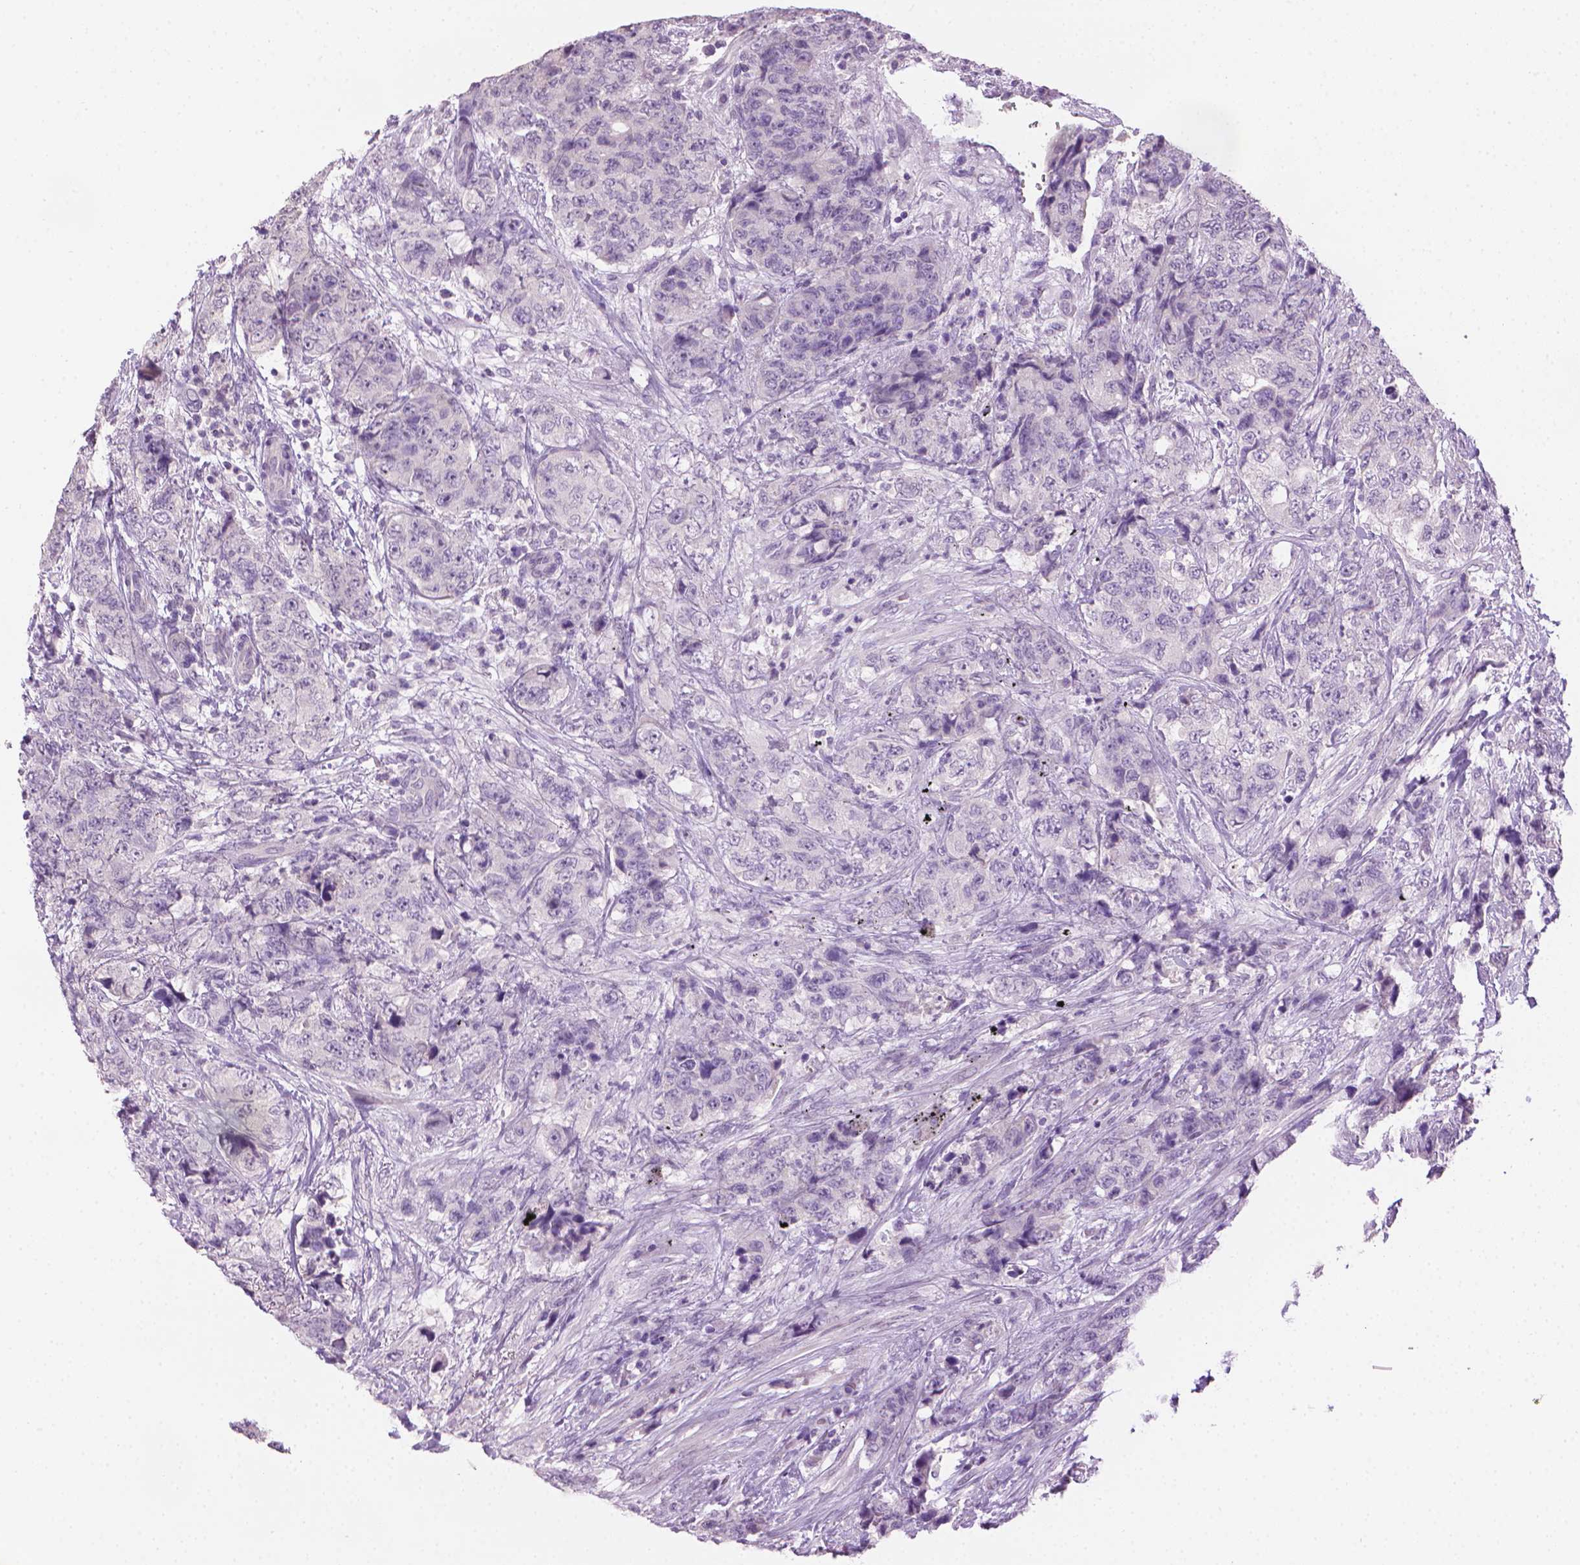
{"staining": {"intensity": "negative", "quantity": "none", "location": "none"}, "tissue": "urothelial cancer", "cell_type": "Tumor cells", "image_type": "cancer", "snomed": [{"axis": "morphology", "description": "Urothelial carcinoma, High grade"}, {"axis": "topography", "description": "Urinary bladder"}], "caption": "An image of human urothelial cancer is negative for staining in tumor cells.", "gene": "MLANA", "patient": {"sex": "female", "age": 78}}